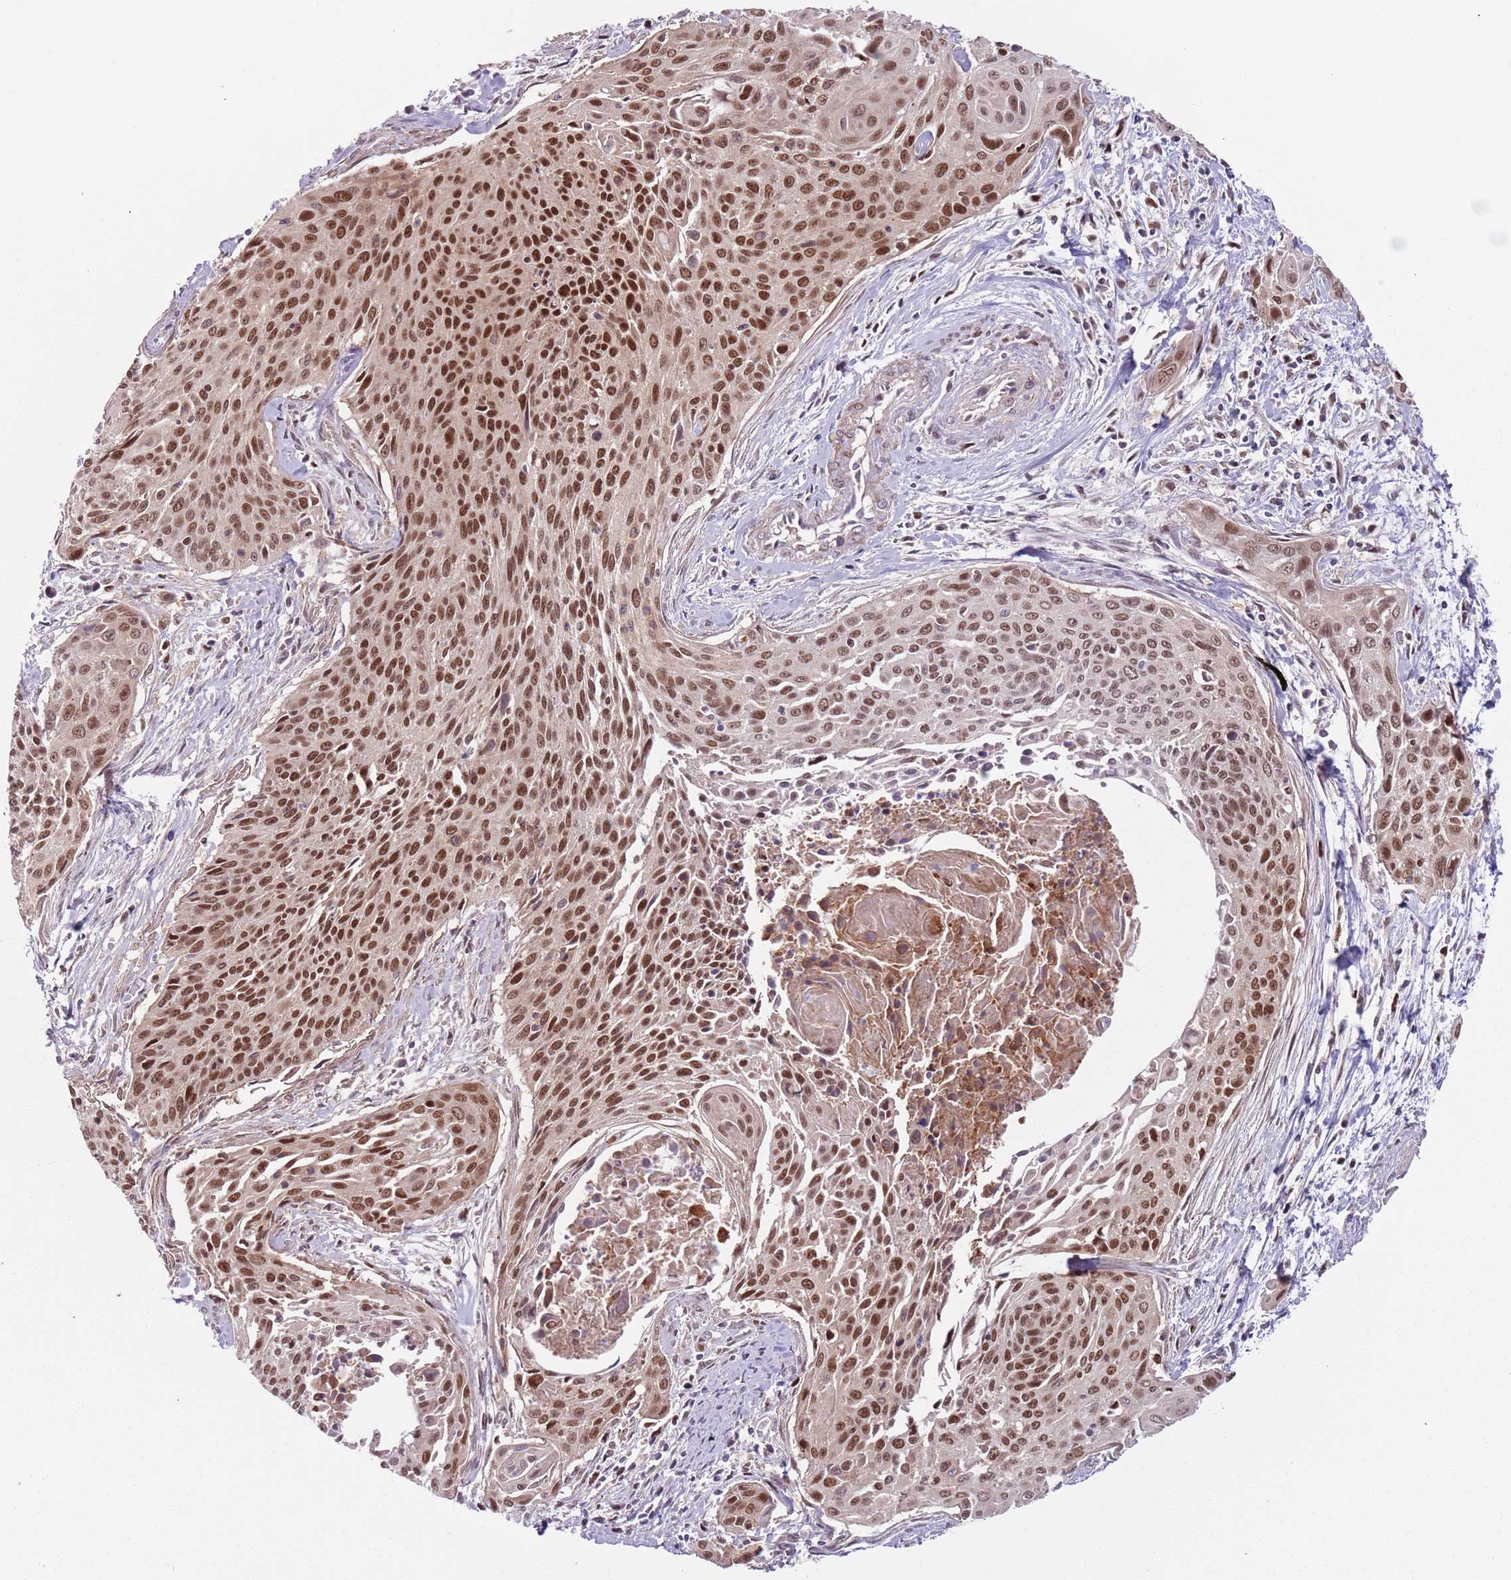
{"staining": {"intensity": "strong", "quantity": ">75%", "location": "nuclear"}, "tissue": "cervical cancer", "cell_type": "Tumor cells", "image_type": "cancer", "snomed": [{"axis": "morphology", "description": "Squamous cell carcinoma, NOS"}, {"axis": "topography", "description": "Cervix"}], "caption": "Protein staining displays strong nuclear expression in about >75% of tumor cells in cervical squamous cell carcinoma. Using DAB (brown) and hematoxylin (blue) stains, captured at high magnification using brightfield microscopy.", "gene": "RMND5B", "patient": {"sex": "female", "age": 55}}